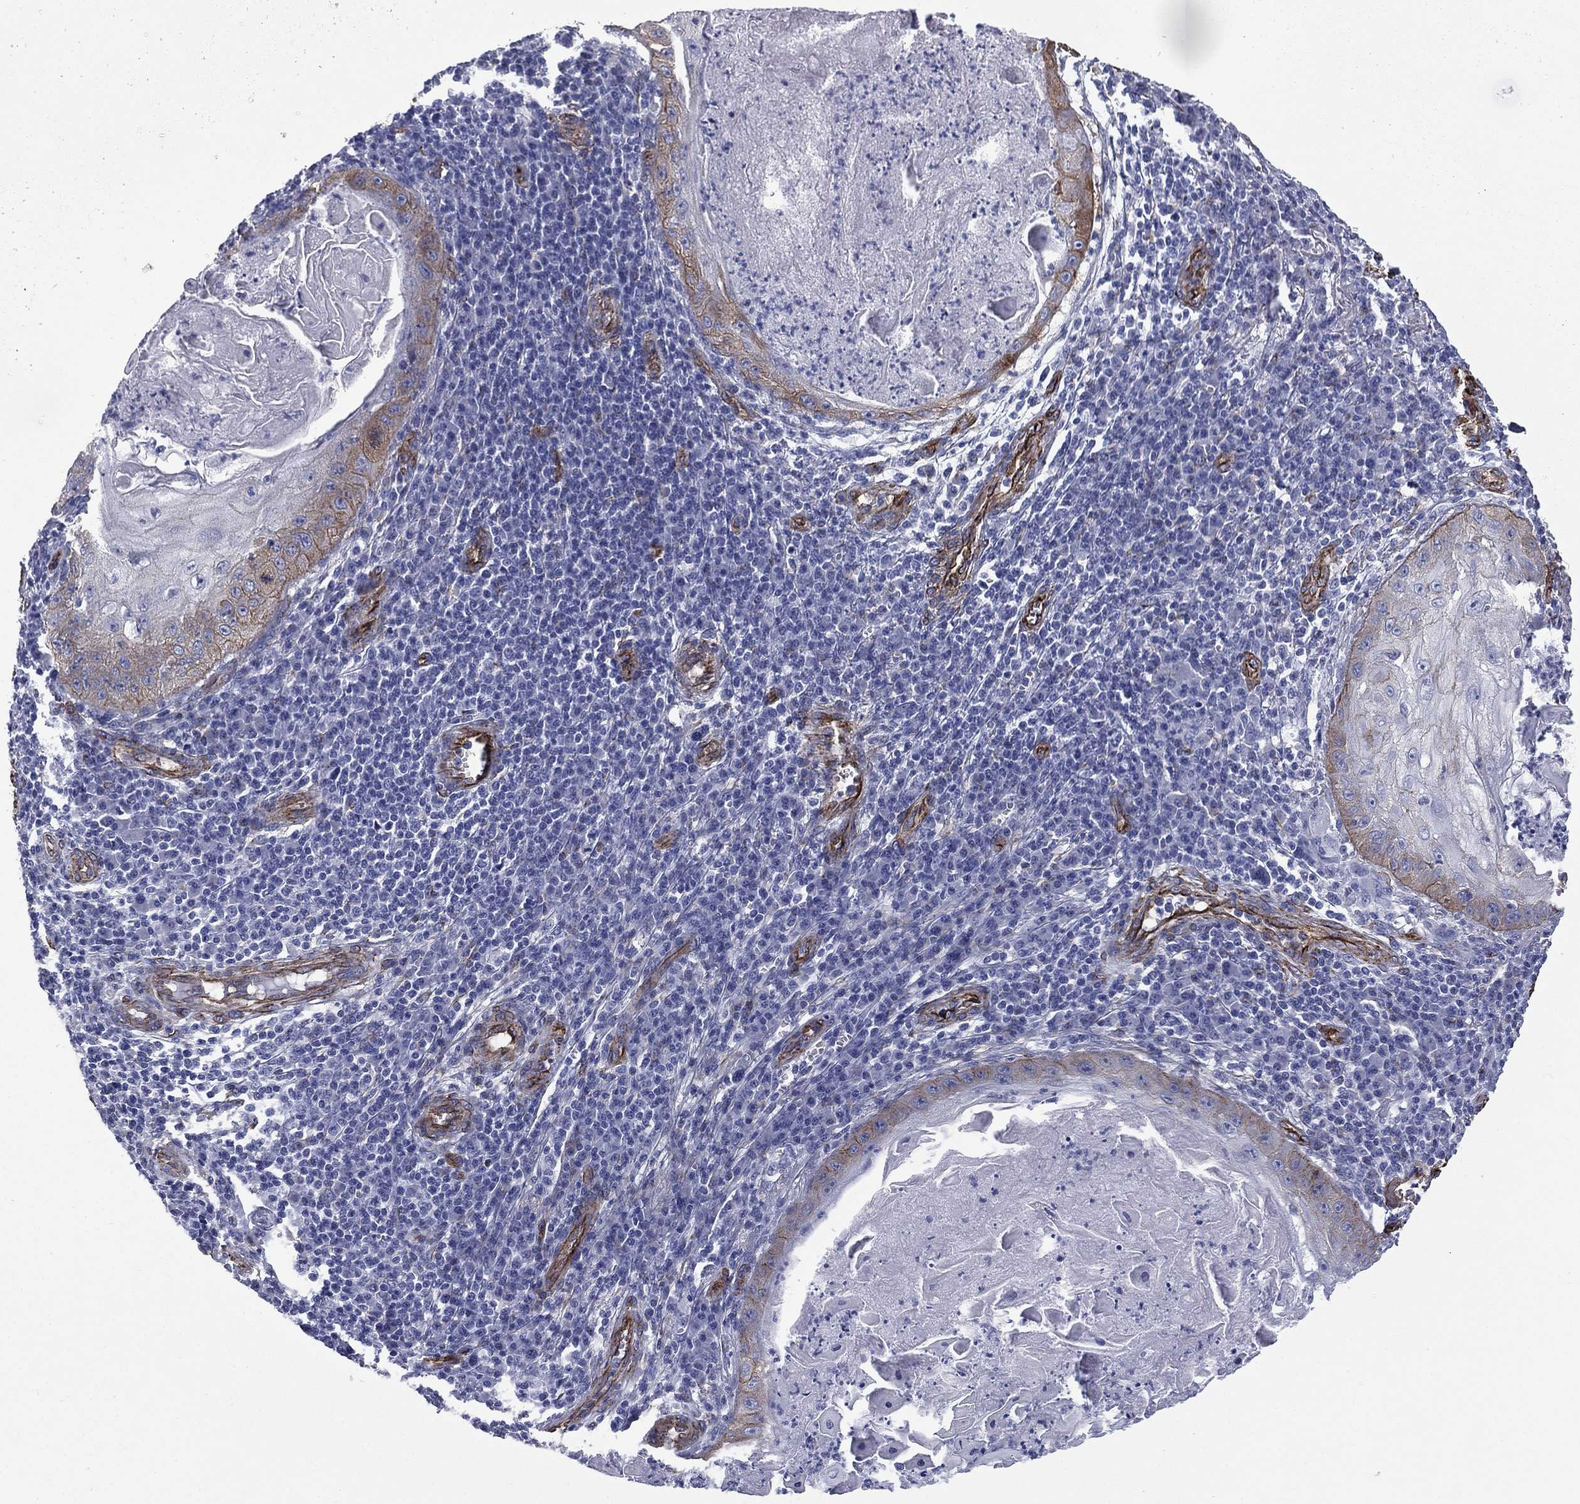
{"staining": {"intensity": "weak", "quantity": "<25%", "location": "cytoplasmic/membranous"}, "tissue": "skin cancer", "cell_type": "Tumor cells", "image_type": "cancer", "snomed": [{"axis": "morphology", "description": "Squamous cell carcinoma, NOS"}, {"axis": "topography", "description": "Skin"}], "caption": "Immunohistochemical staining of human squamous cell carcinoma (skin) reveals no significant expression in tumor cells. (Immunohistochemistry, brightfield microscopy, high magnification).", "gene": "CAVIN3", "patient": {"sex": "male", "age": 70}}